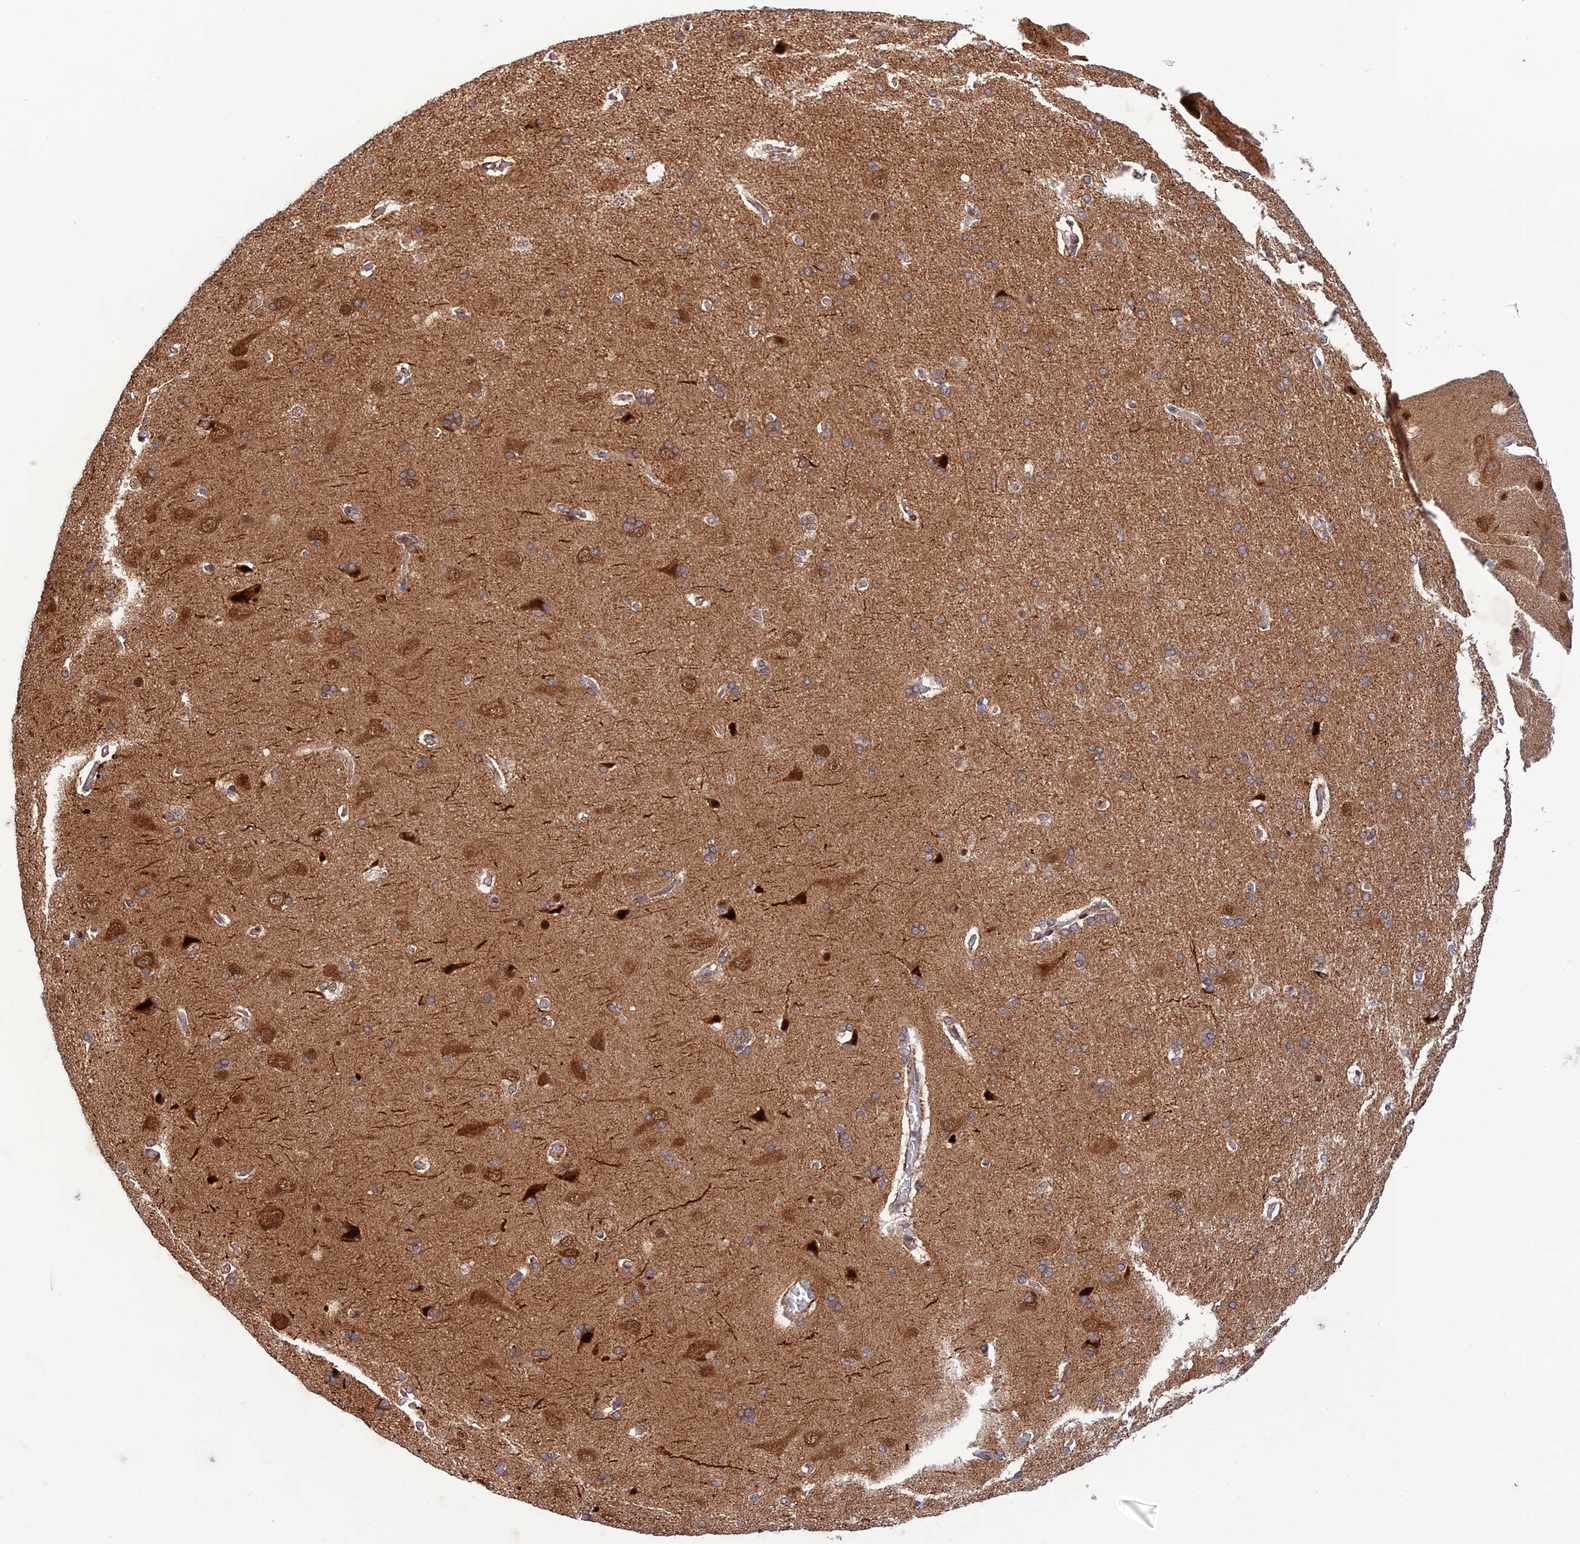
{"staining": {"intensity": "negative", "quantity": "none", "location": "none"}, "tissue": "cerebral cortex", "cell_type": "Endothelial cells", "image_type": "normal", "snomed": [{"axis": "morphology", "description": "Normal tissue, NOS"}, {"axis": "topography", "description": "Cerebral cortex"}], "caption": "DAB (3,3'-diaminobenzidine) immunohistochemical staining of benign cerebral cortex shows no significant expression in endothelial cells.", "gene": "WDR55", "patient": {"sex": "male", "age": 62}}